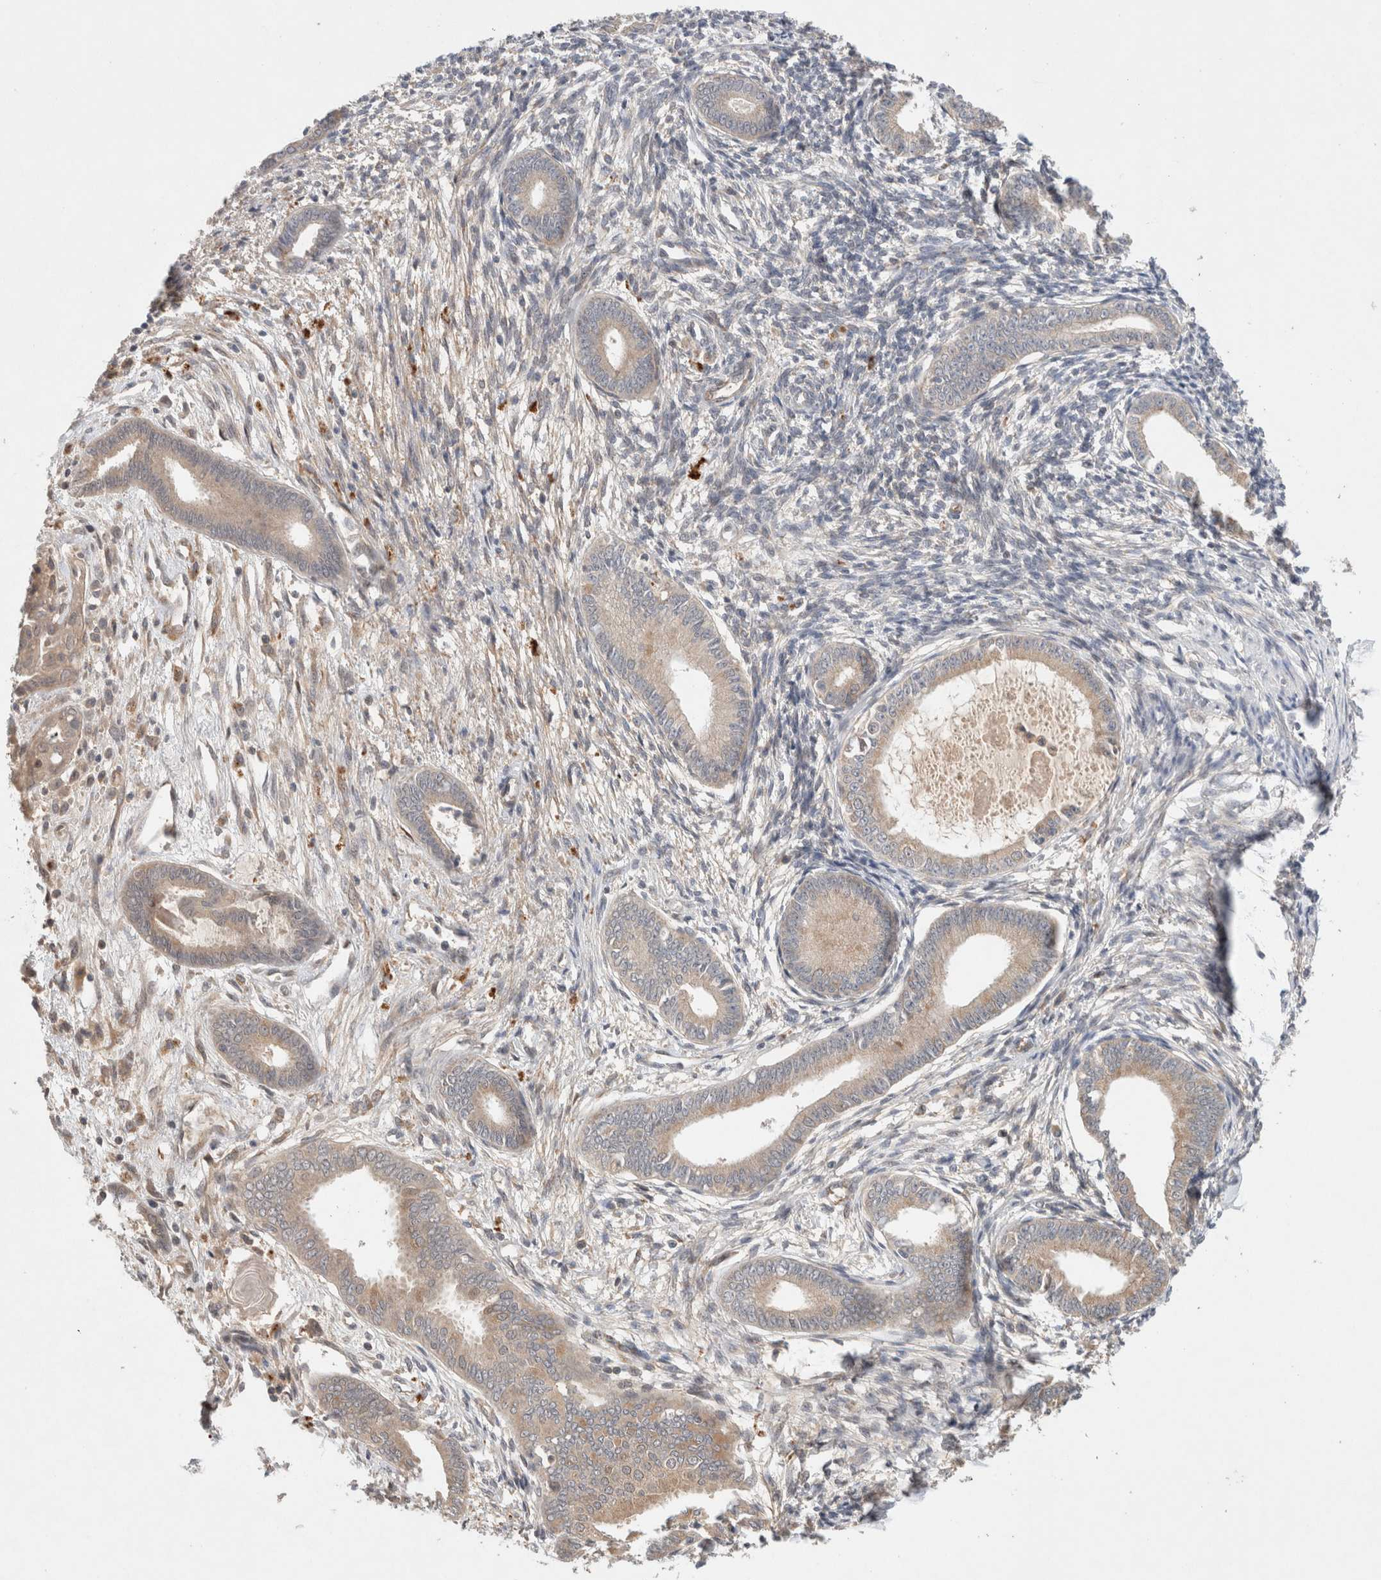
{"staining": {"intensity": "weak", "quantity": "<25%", "location": "cytoplasmic/membranous"}, "tissue": "endometrium", "cell_type": "Cells in endometrial stroma", "image_type": "normal", "snomed": [{"axis": "morphology", "description": "Normal tissue, NOS"}, {"axis": "topography", "description": "Endometrium"}], "caption": "Micrograph shows no protein positivity in cells in endometrial stroma of benign endometrium.", "gene": "KLHL20", "patient": {"sex": "female", "age": 56}}